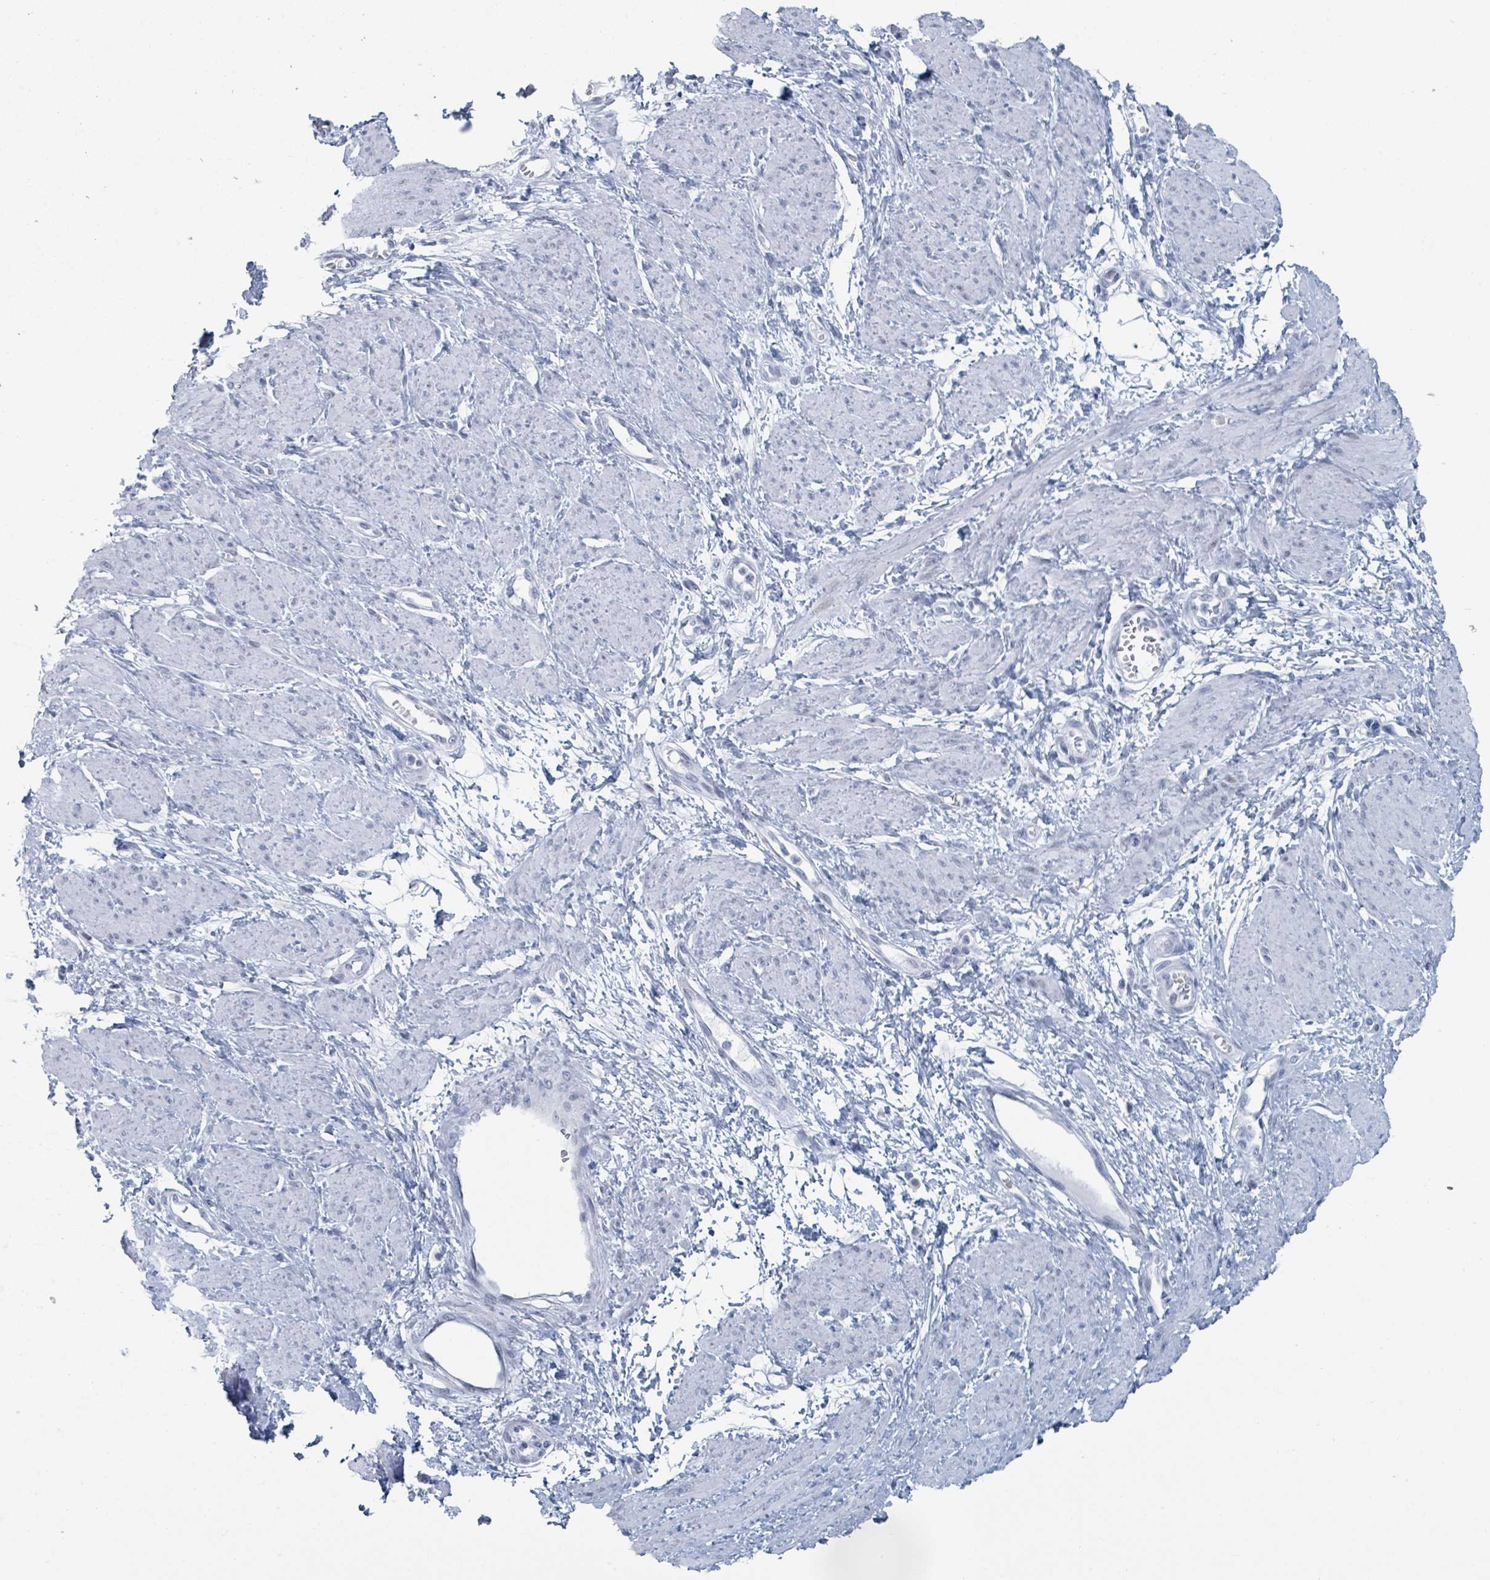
{"staining": {"intensity": "negative", "quantity": "none", "location": "none"}, "tissue": "smooth muscle", "cell_type": "Smooth muscle cells", "image_type": "normal", "snomed": [{"axis": "morphology", "description": "Normal tissue, NOS"}, {"axis": "topography", "description": "Smooth muscle"}, {"axis": "topography", "description": "Uterus"}], "caption": "Immunohistochemistry image of normal smooth muscle stained for a protein (brown), which displays no positivity in smooth muscle cells.", "gene": "GPR15LG", "patient": {"sex": "female", "age": 39}}